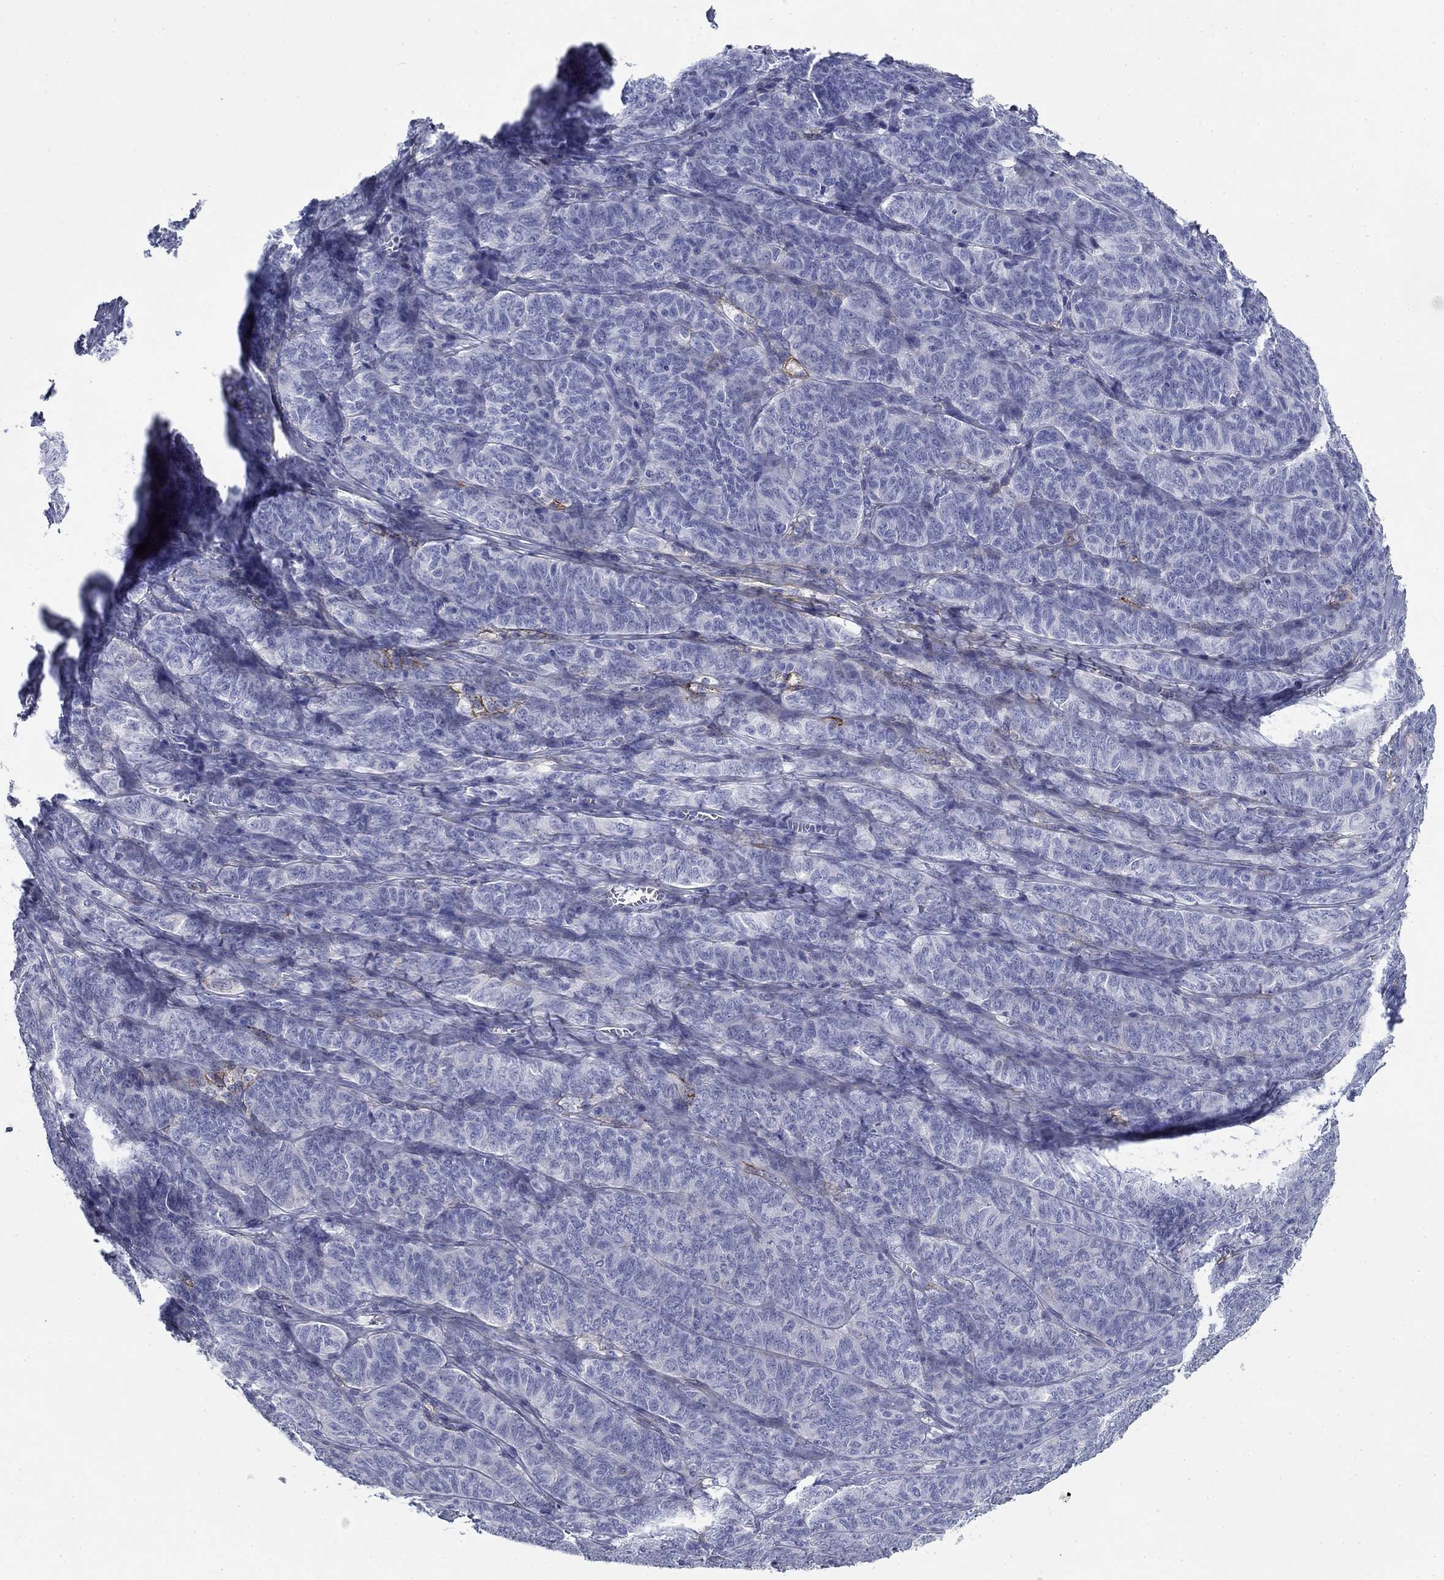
{"staining": {"intensity": "negative", "quantity": "none", "location": "none"}, "tissue": "ovarian cancer", "cell_type": "Tumor cells", "image_type": "cancer", "snomed": [{"axis": "morphology", "description": "Carcinoma, endometroid"}, {"axis": "topography", "description": "Ovary"}], "caption": "The immunohistochemistry (IHC) image has no significant staining in tumor cells of ovarian endometroid carcinoma tissue.", "gene": "GPC1", "patient": {"sex": "female", "age": 80}}